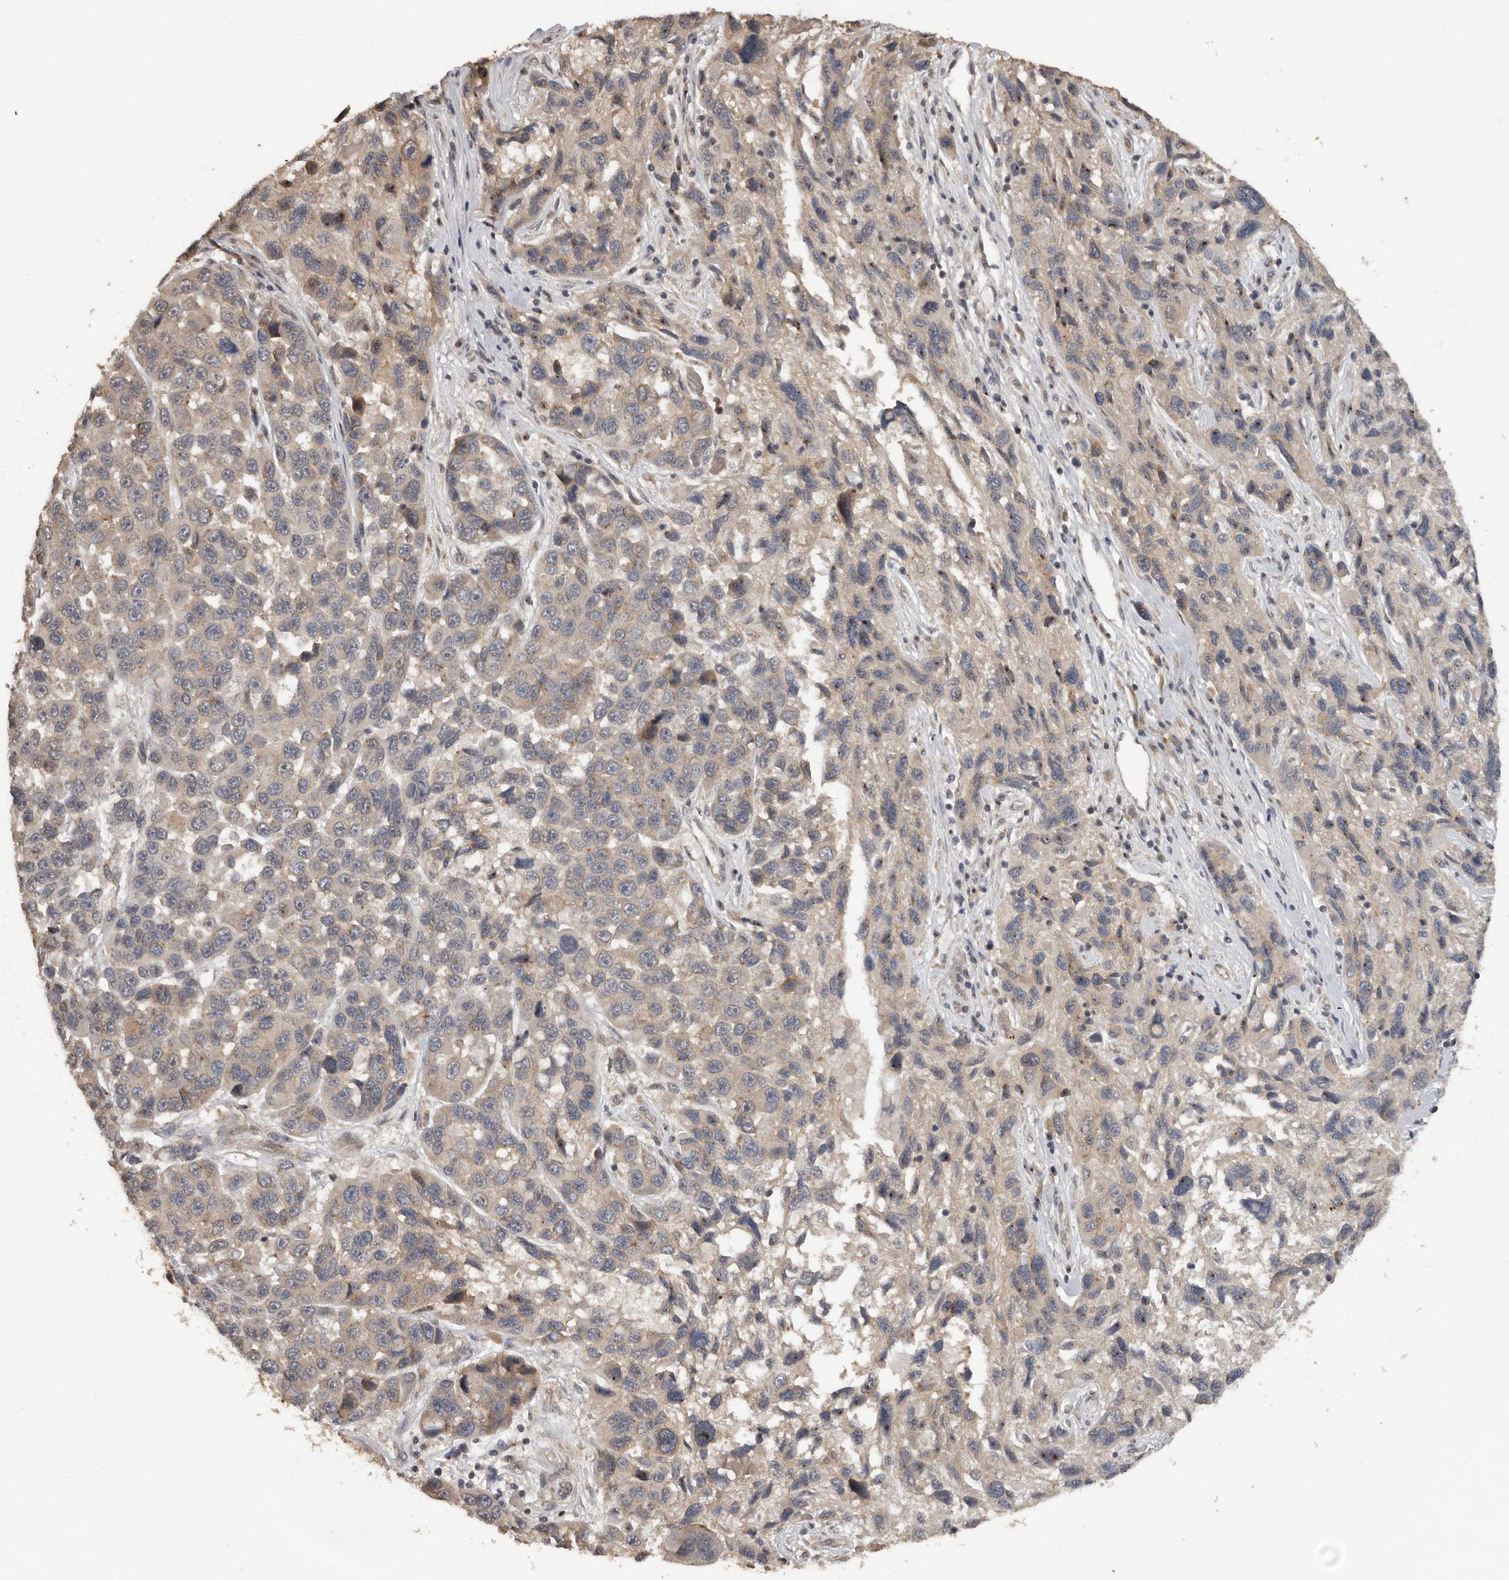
{"staining": {"intensity": "moderate", "quantity": "<25%", "location": "cytoplasmic/membranous"}, "tissue": "melanoma", "cell_type": "Tumor cells", "image_type": "cancer", "snomed": [{"axis": "morphology", "description": "Malignant melanoma, NOS"}, {"axis": "topography", "description": "Skin"}], "caption": "Protein staining reveals moderate cytoplasmic/membranous positivity in about <25% of tumor cells in melanoma.", "gene": "CEP350", "patient": {"sex": "male", "age": 53}}